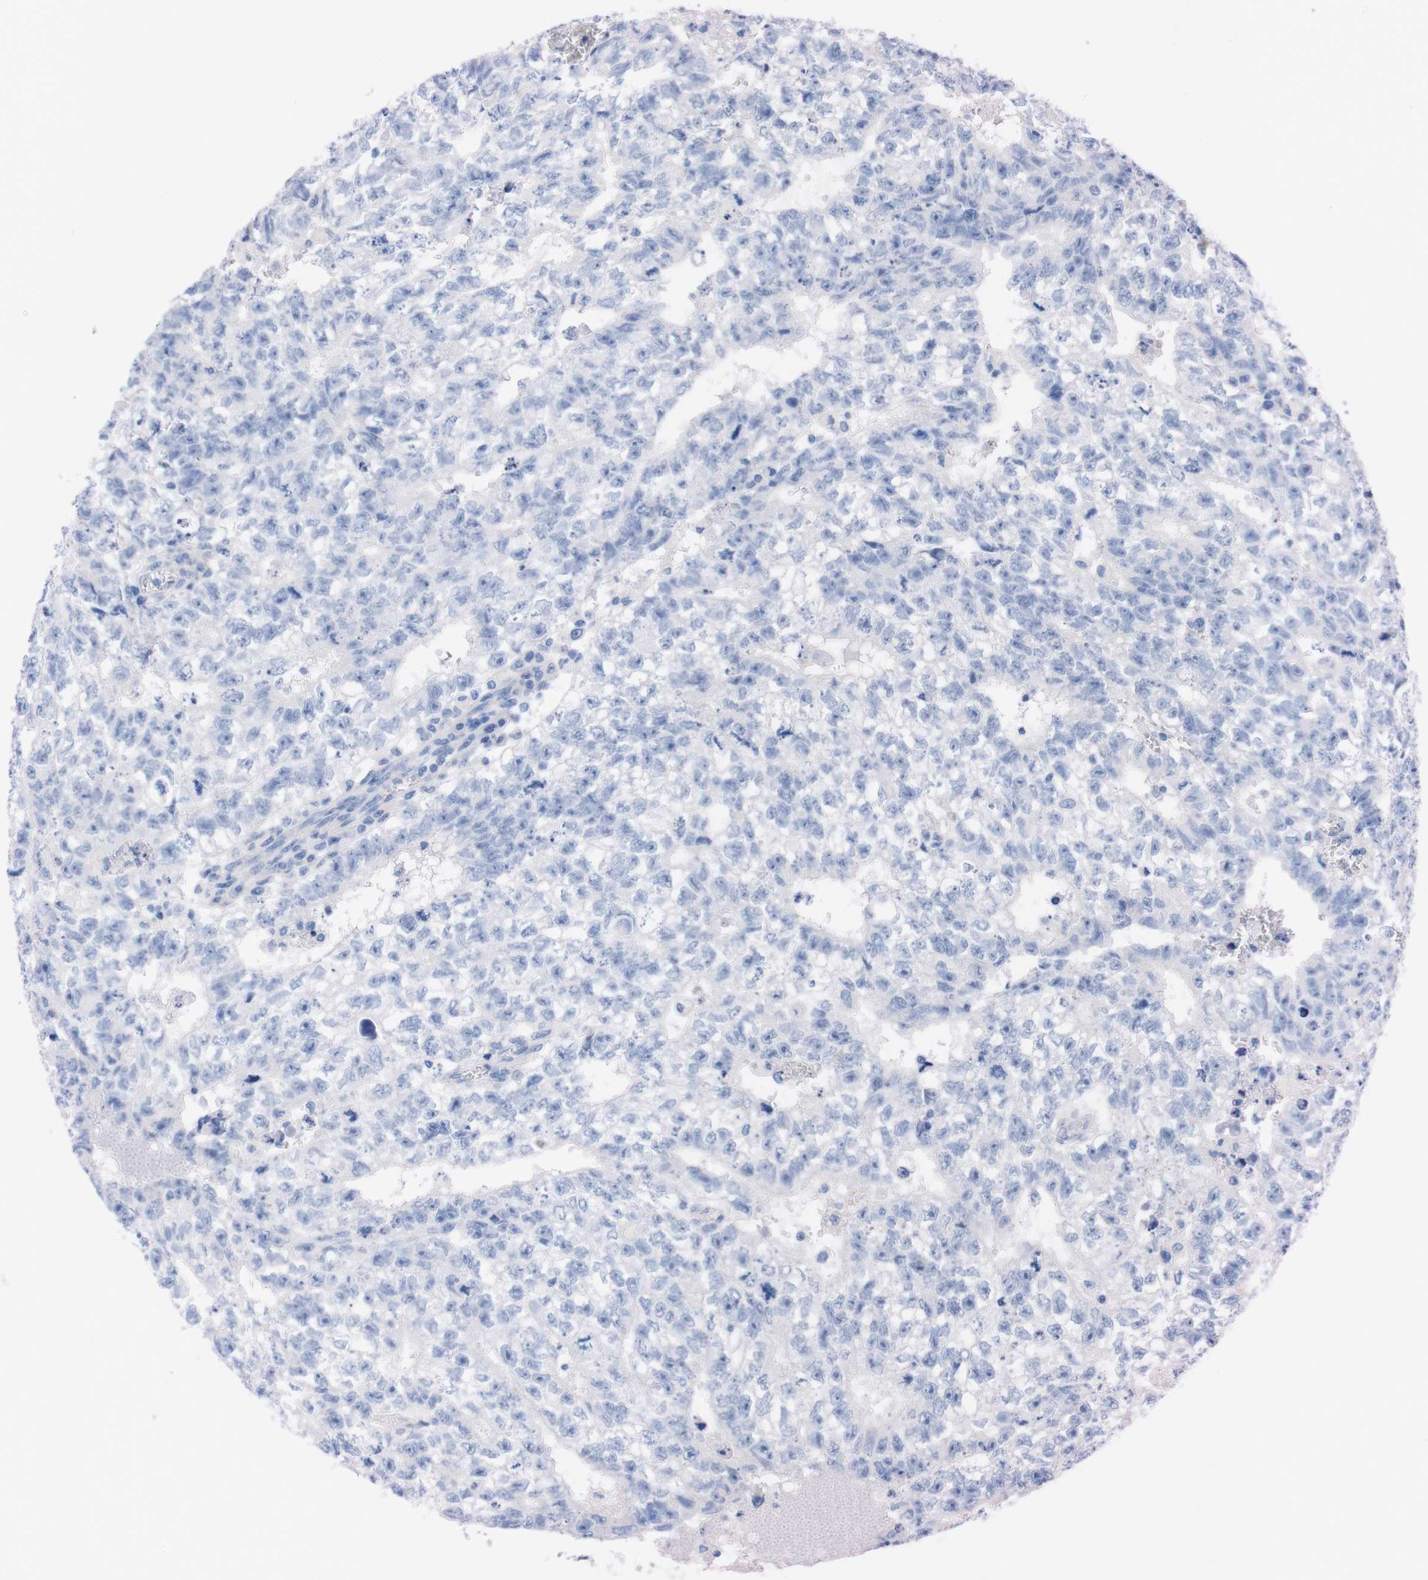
{"staining": {"intensity": "negative", "quantity": "none", "location": "none"}, "tissue": "testis cancer", "cell_type": "Tumor cells", "image_type": "cancer", "snomed": [{"axis": "morphology", "description": "Seminoma, NOS"}, {"axis": "morphology", "description": "Carcinoma, Embryonal, NOS"}, {"axis": "topography", "description": "Testis"}], "caption": "Testis cancer was stained to show a protein in brown. There is no significant expression in tumor cells. (DAB (3,3'-diaminobenzidine) immunohistochemistry (IHC), high magnification).", "gene": "TMEM243", "patient": {"sex": "male", "age": 38}}